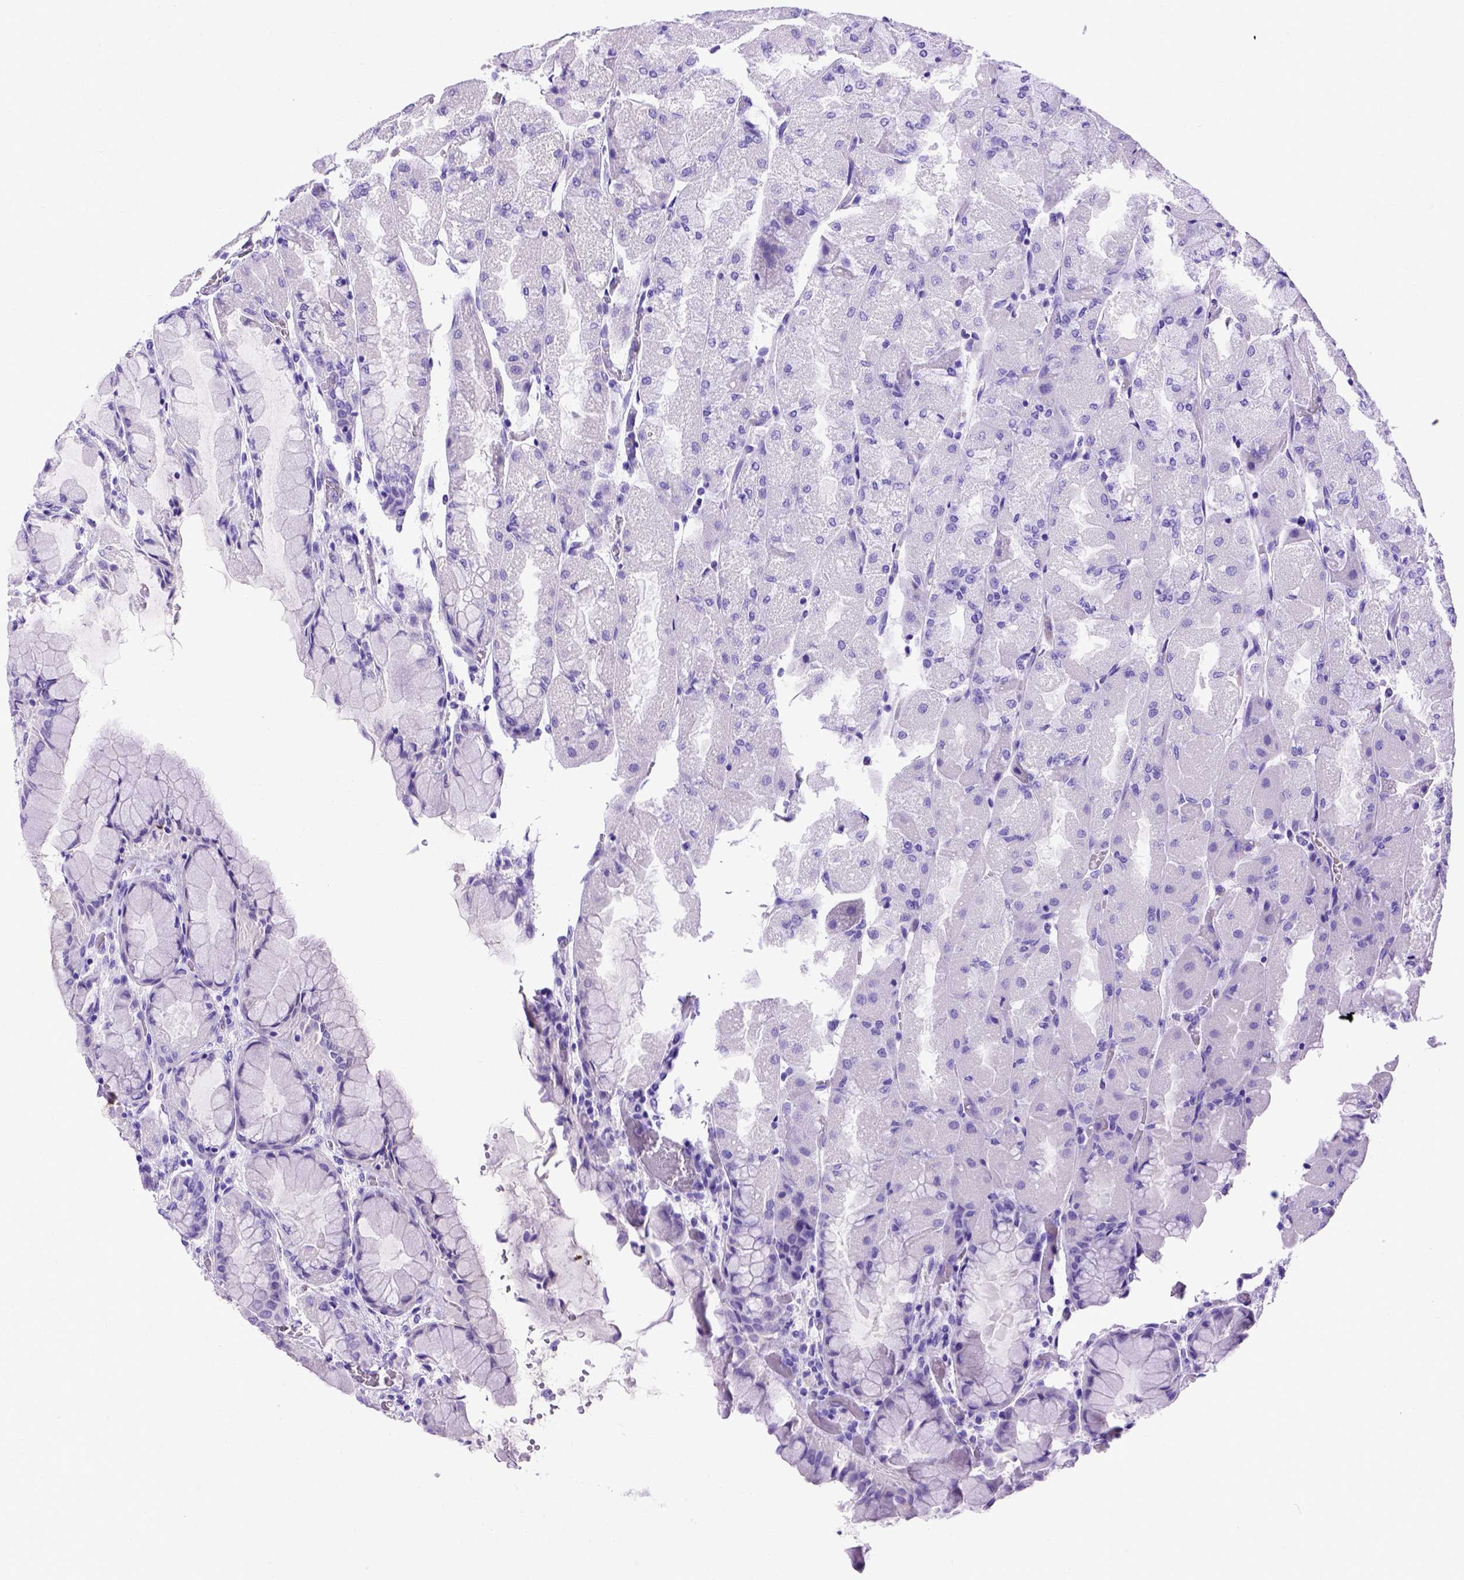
{"staining": {"intensity": "negative", "quantity": "none", "location": "none"}, "tissue": "stomach", "cell_type": "Glandular cells", "image_type": "normal", "snomed": [{"axis": "morphology", "description": "Normal tissue, NOS"}, {"axis": "topography", "description": "Stomach"}], "caption": "The photomicrograph reveals no significant positivity in glandular cells of stomach. (Immunohistochemistry, brightfield microscopy, high magnification).", "gene": "MEOX2", "patient": {"sex": "female", "age": 61}}